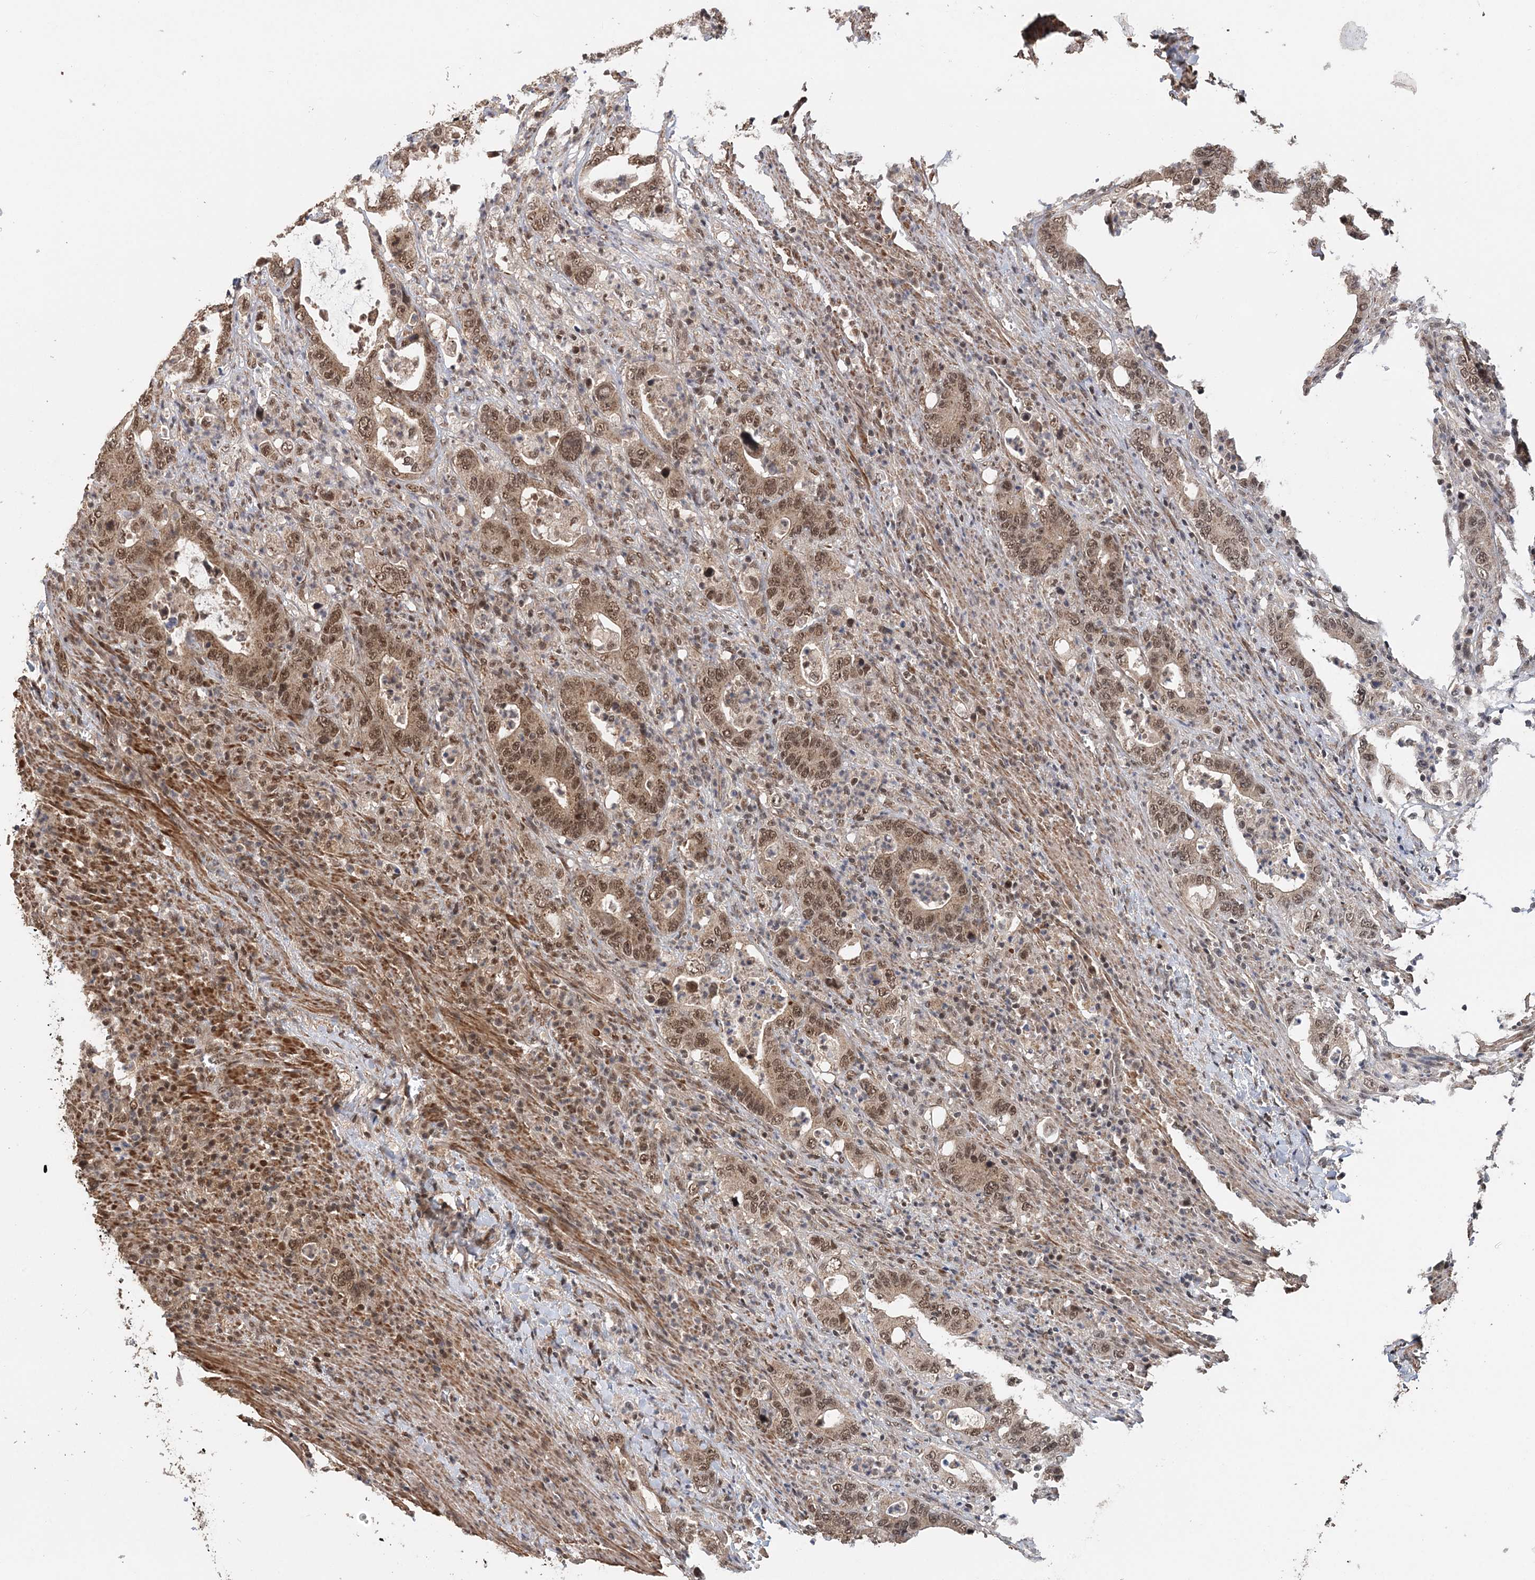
{"staining": {"intensity": "moderate", "quantity": ">75%", "location": "cytoplasmic/membranous,nuclear"}, "tissue": "colorectal cancer", "cell_type": "Tumor cells", "image_type": "cancer", "snomed": [{"axis": "morphology", "description": "Adenocarcinoma, NOS"}, {"axis": "topography", "description": "Colon"}], "caption": "This micrograph reveals colorectal adenocarcinoma stained with IHC to label a protein in brown. The cytoplasmic/membranous and nuclear of tumor cells show moderate positivity for the protein. Nuclei are counter-stained blue.", "gene": "TSHZ2", "patient": {"sex": "female", "age": 75}}